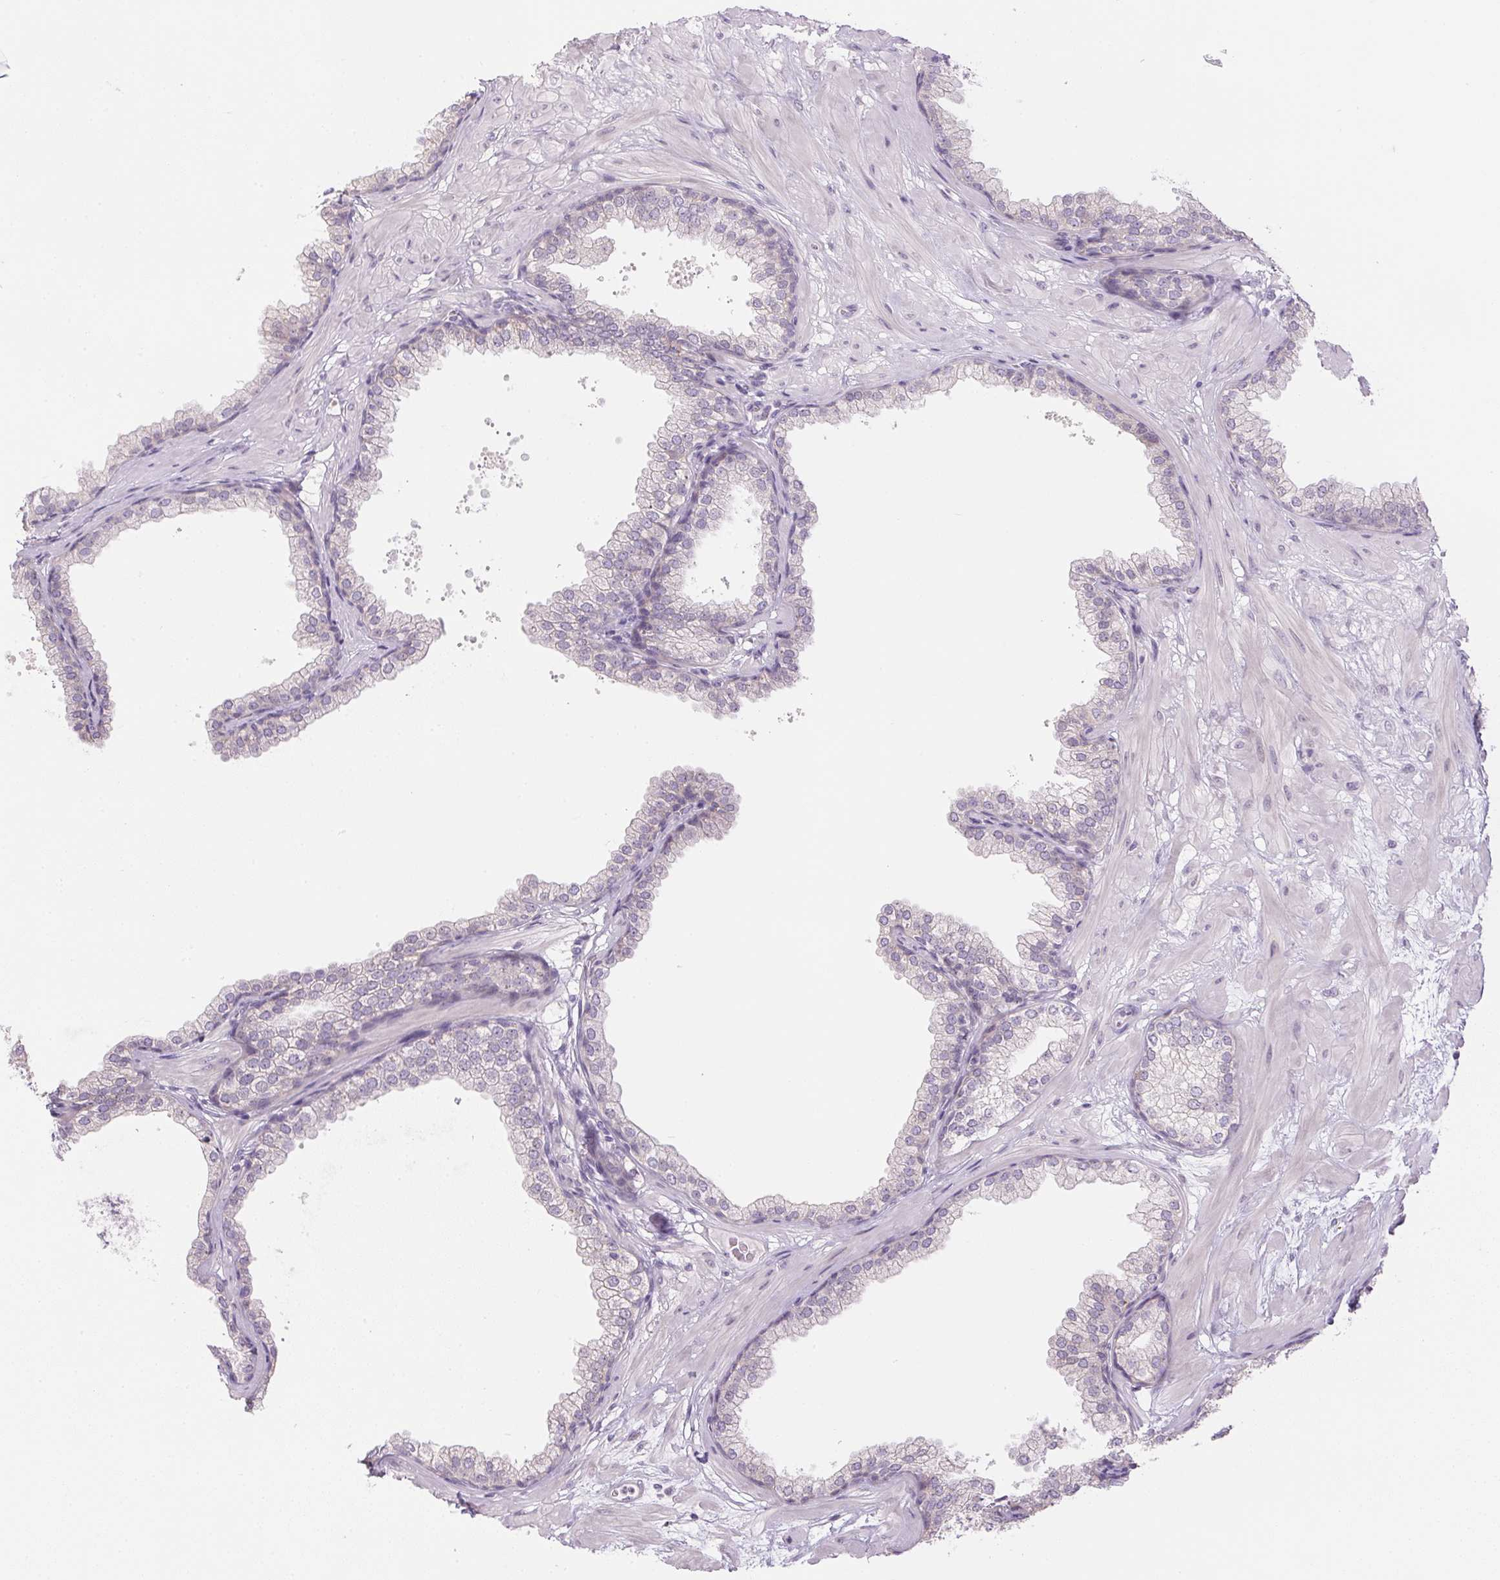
{"staining": {"intensity": "negative", "quantity": "none", "location": "none"}, "tissue": "prostate", "cell_type": "Glandular cells", "image_type": "normal", "snomed": [{"axis": "morphology", "description": "Normal tissue, NOS"}, {"axis": "topography", "description": "Prostate"}], "caption": "Micrograph shows no significant protein expression in glandular cells of benign prostate. (DAB (3,3'-diaminobenzidine) immunohistochemistry with hematoxylin counter stain).", "gene": "CTCFL", "patient": {"sex": "male", "age": 37}}